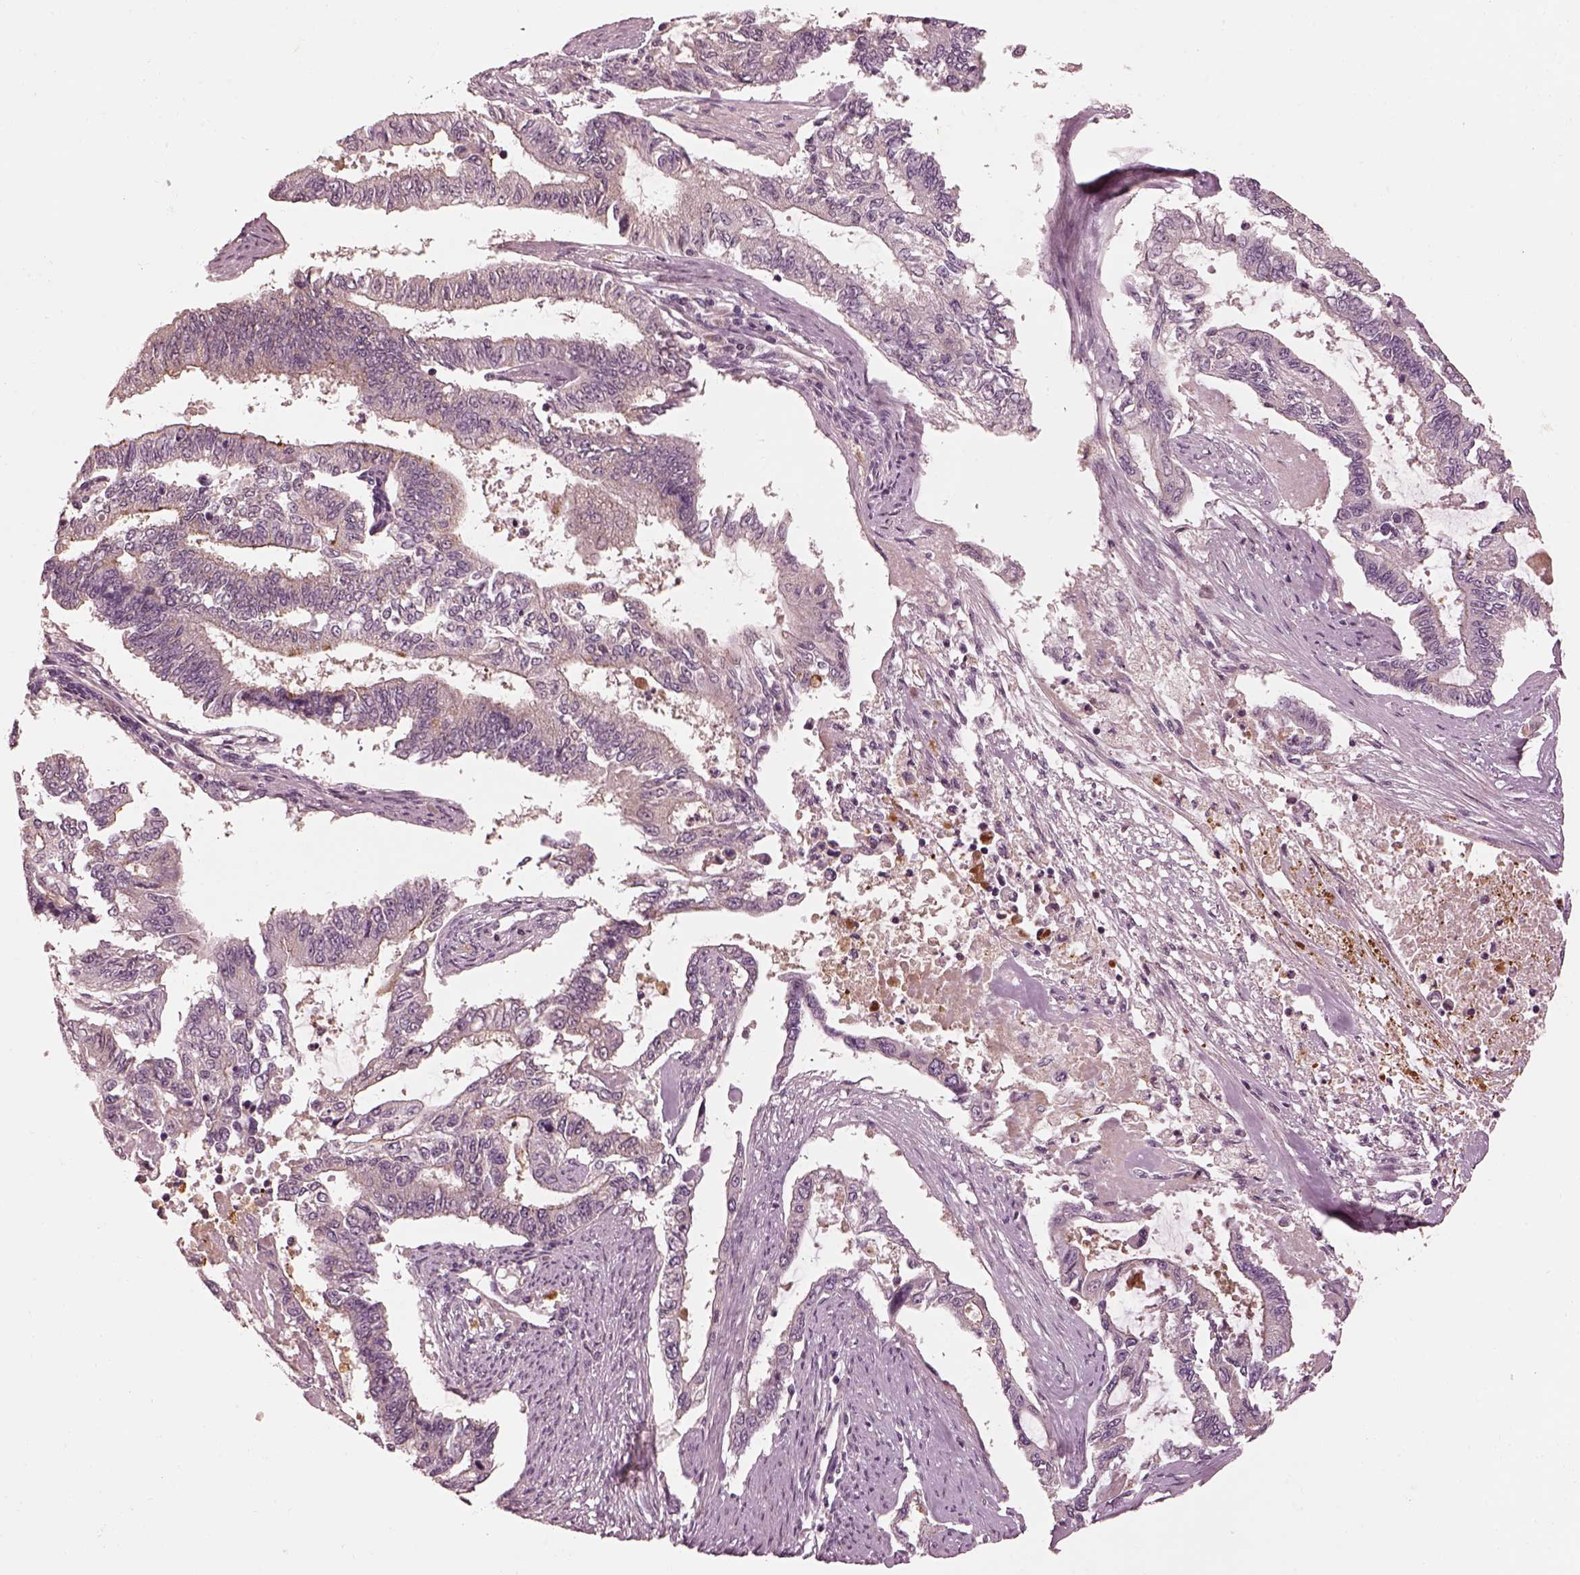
{"staining": {"intensity": "negative", "quantity": "none", "location": "none"}, "tissue": "endometrial cancer", "cell_type": "Tumor cells", "image_type": "cancer", "snomed": [{"axis": "morphology", "description": "Adenocarcinoma, NOS"}, {"axis": "topography", "description": "Uterus"}], "caption": "Tumor cells are negative for brown protein staining in endometrial cancer. Brightfield microscopy of immunohistochemistry (IHC) stained with DAB (brown) and hematoxylin (blue), captured at high magnification.", "gene": "KCNA2", "patient": {"sex": "female", "age": 59}}